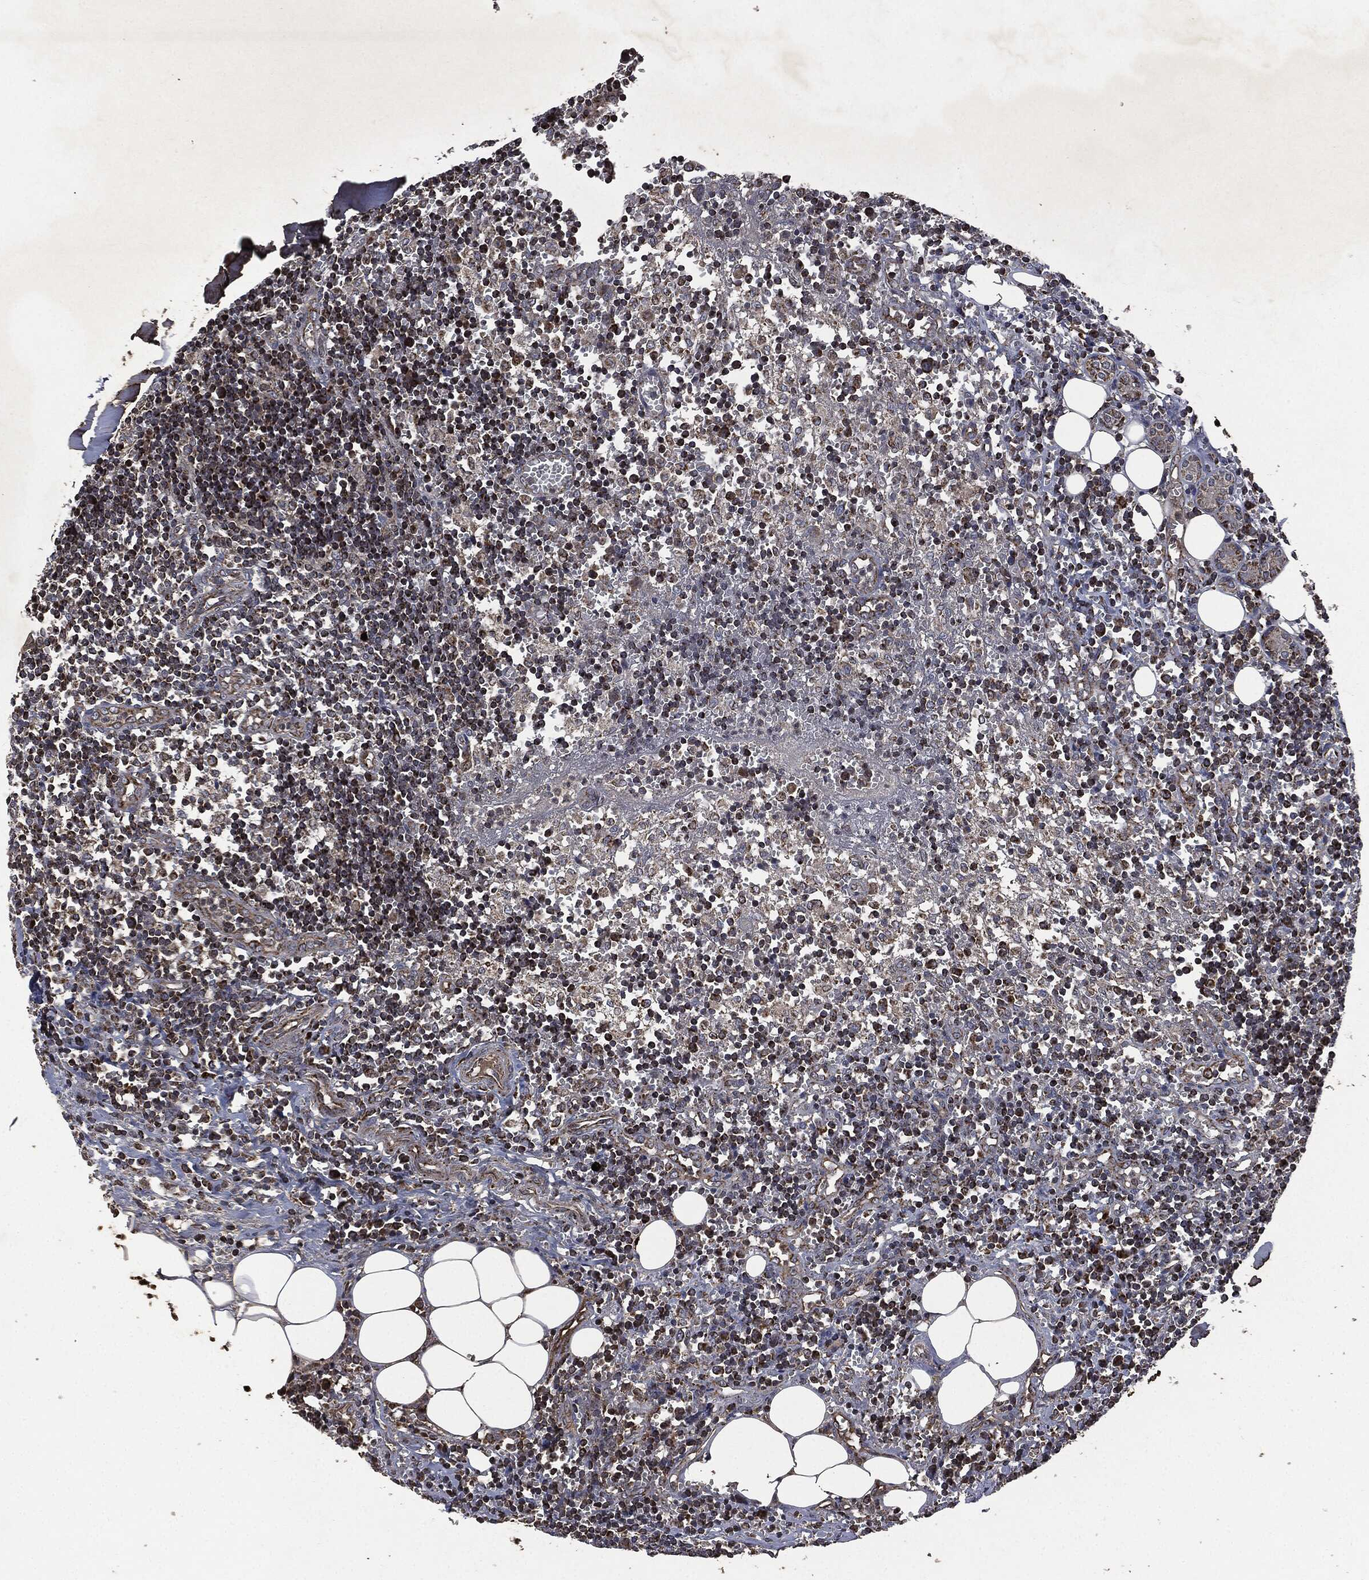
{"staining": {"intensity": "negative", "quantity": "none", "location": "none"}, "tissue": "lymph node", "cell_type": "Germinal center cells", "image_type": "normal", "snomed": [{"axis": "morphology", "description": "Normal tissue, NOS"}, {"axis": "topography", "description": "Lymph node"}, {"axis": "topography", "description": "Salivary gland"}], "caption": "Immunohistochemistry histopathology image of benign lymph node stained for a protein (brown), which exhibits no expression in germinal center cells. (Stains: DAB (3,3'-diaminobenzidine) immunohistochemistry with hematoxylin counter stain, Microscopy: brightfield microscopy at high magnification).", "gene": "RYK", "patient": {"sex": "male", "age": 78}}